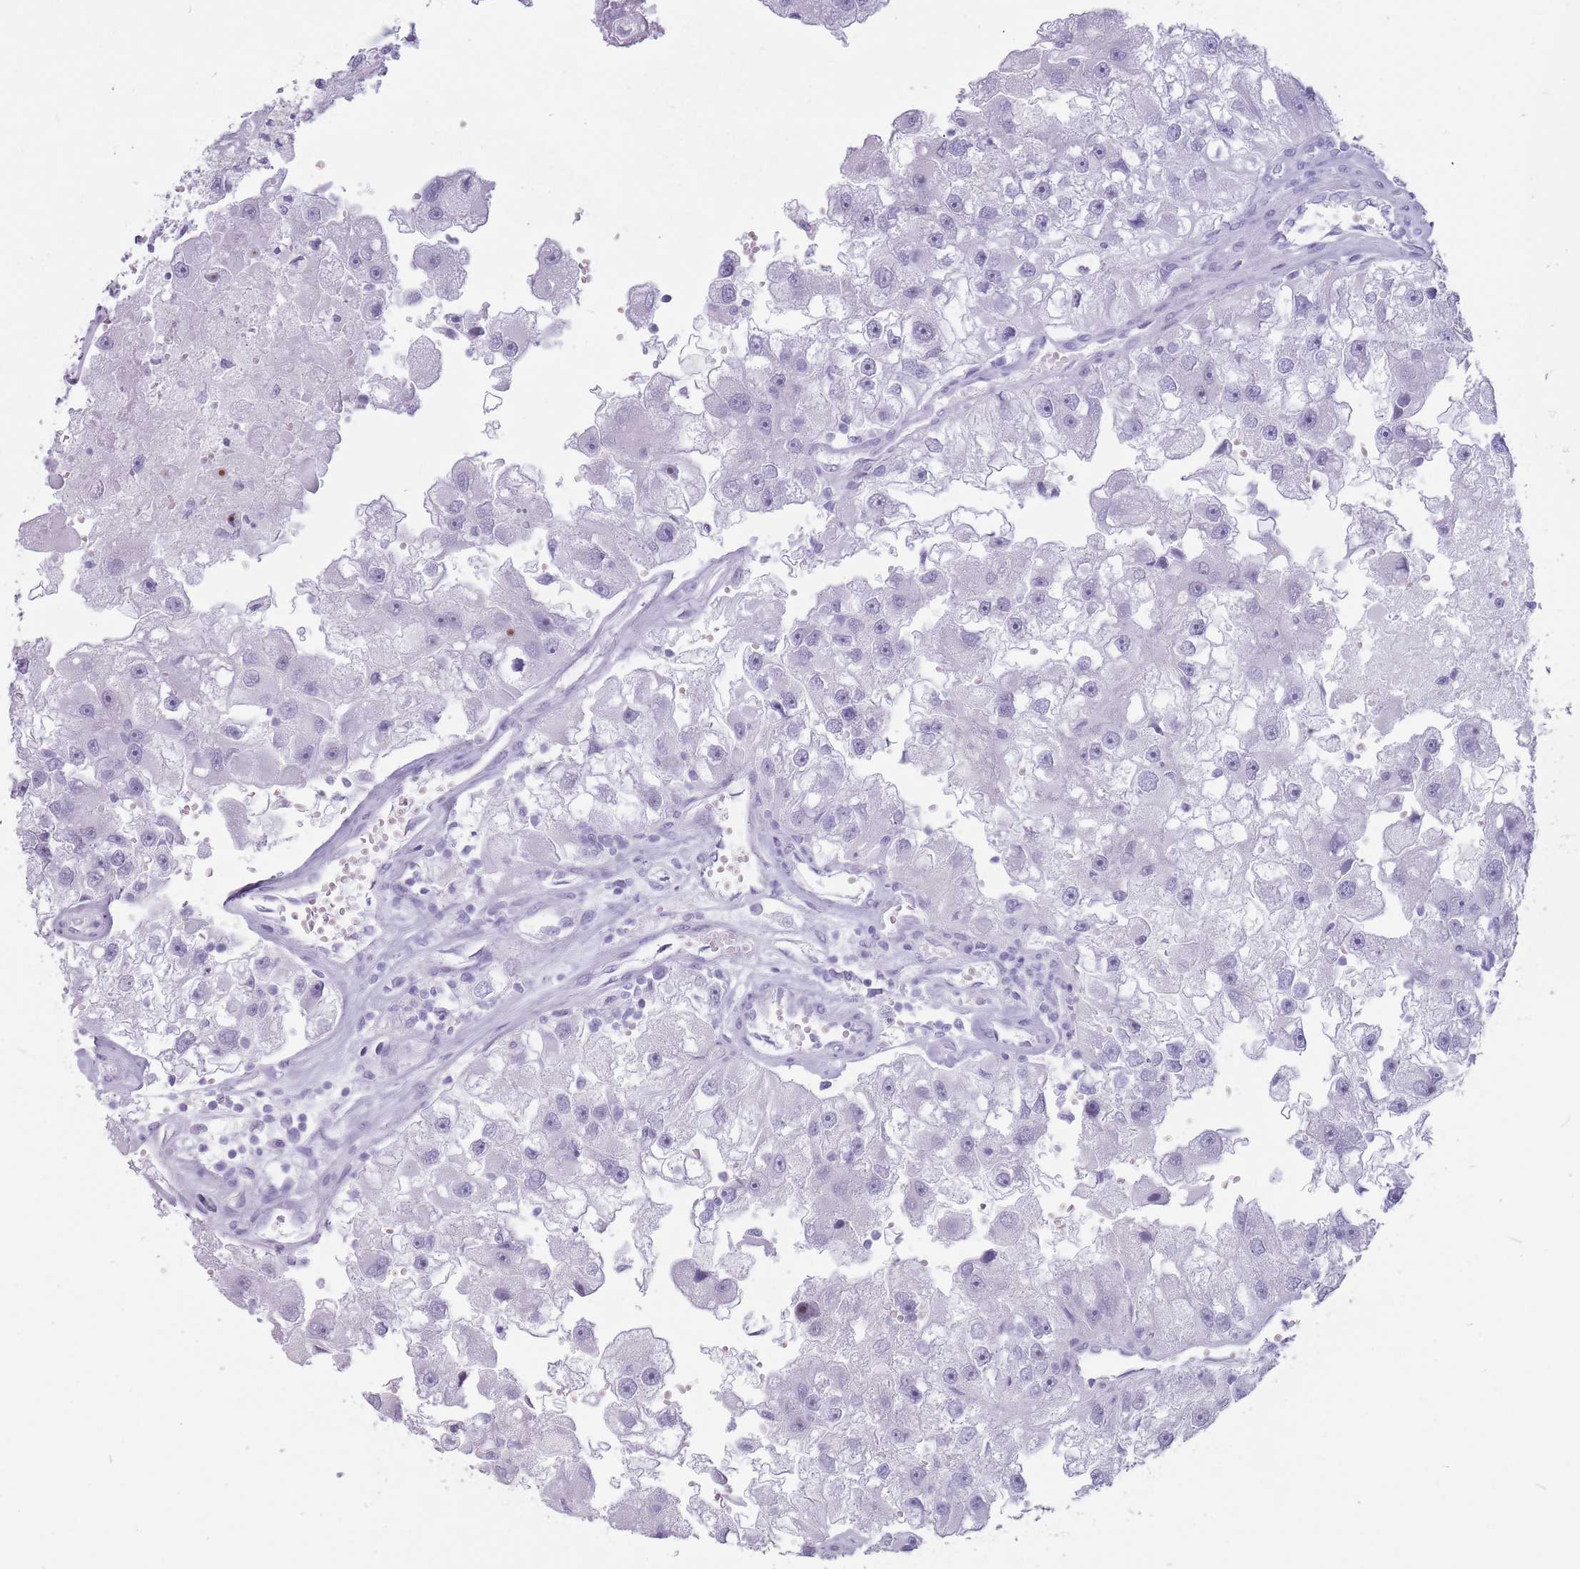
{"staining": {"intensity": "negative", "quantity": "none", "location": "none"}, "tissue": "renal cancer", "cell_type": "Tumor cells", "image_type": "cancer", "snomed": [{"axis": "morphology", "description": "Adenocarcinoma, NOS"}, {"axis": "topography", "description": "Kidney"}], "caption": "There is no significant staining in tumor cells of renal adenocarcinoma. (Stains: DAB immunohistochemistry with hematoxylin counter stain, Microscopy: brightfield microscopy at high magnification).", "gene": "PNMA3", "patient": {"sex": "male", "age": 63}}